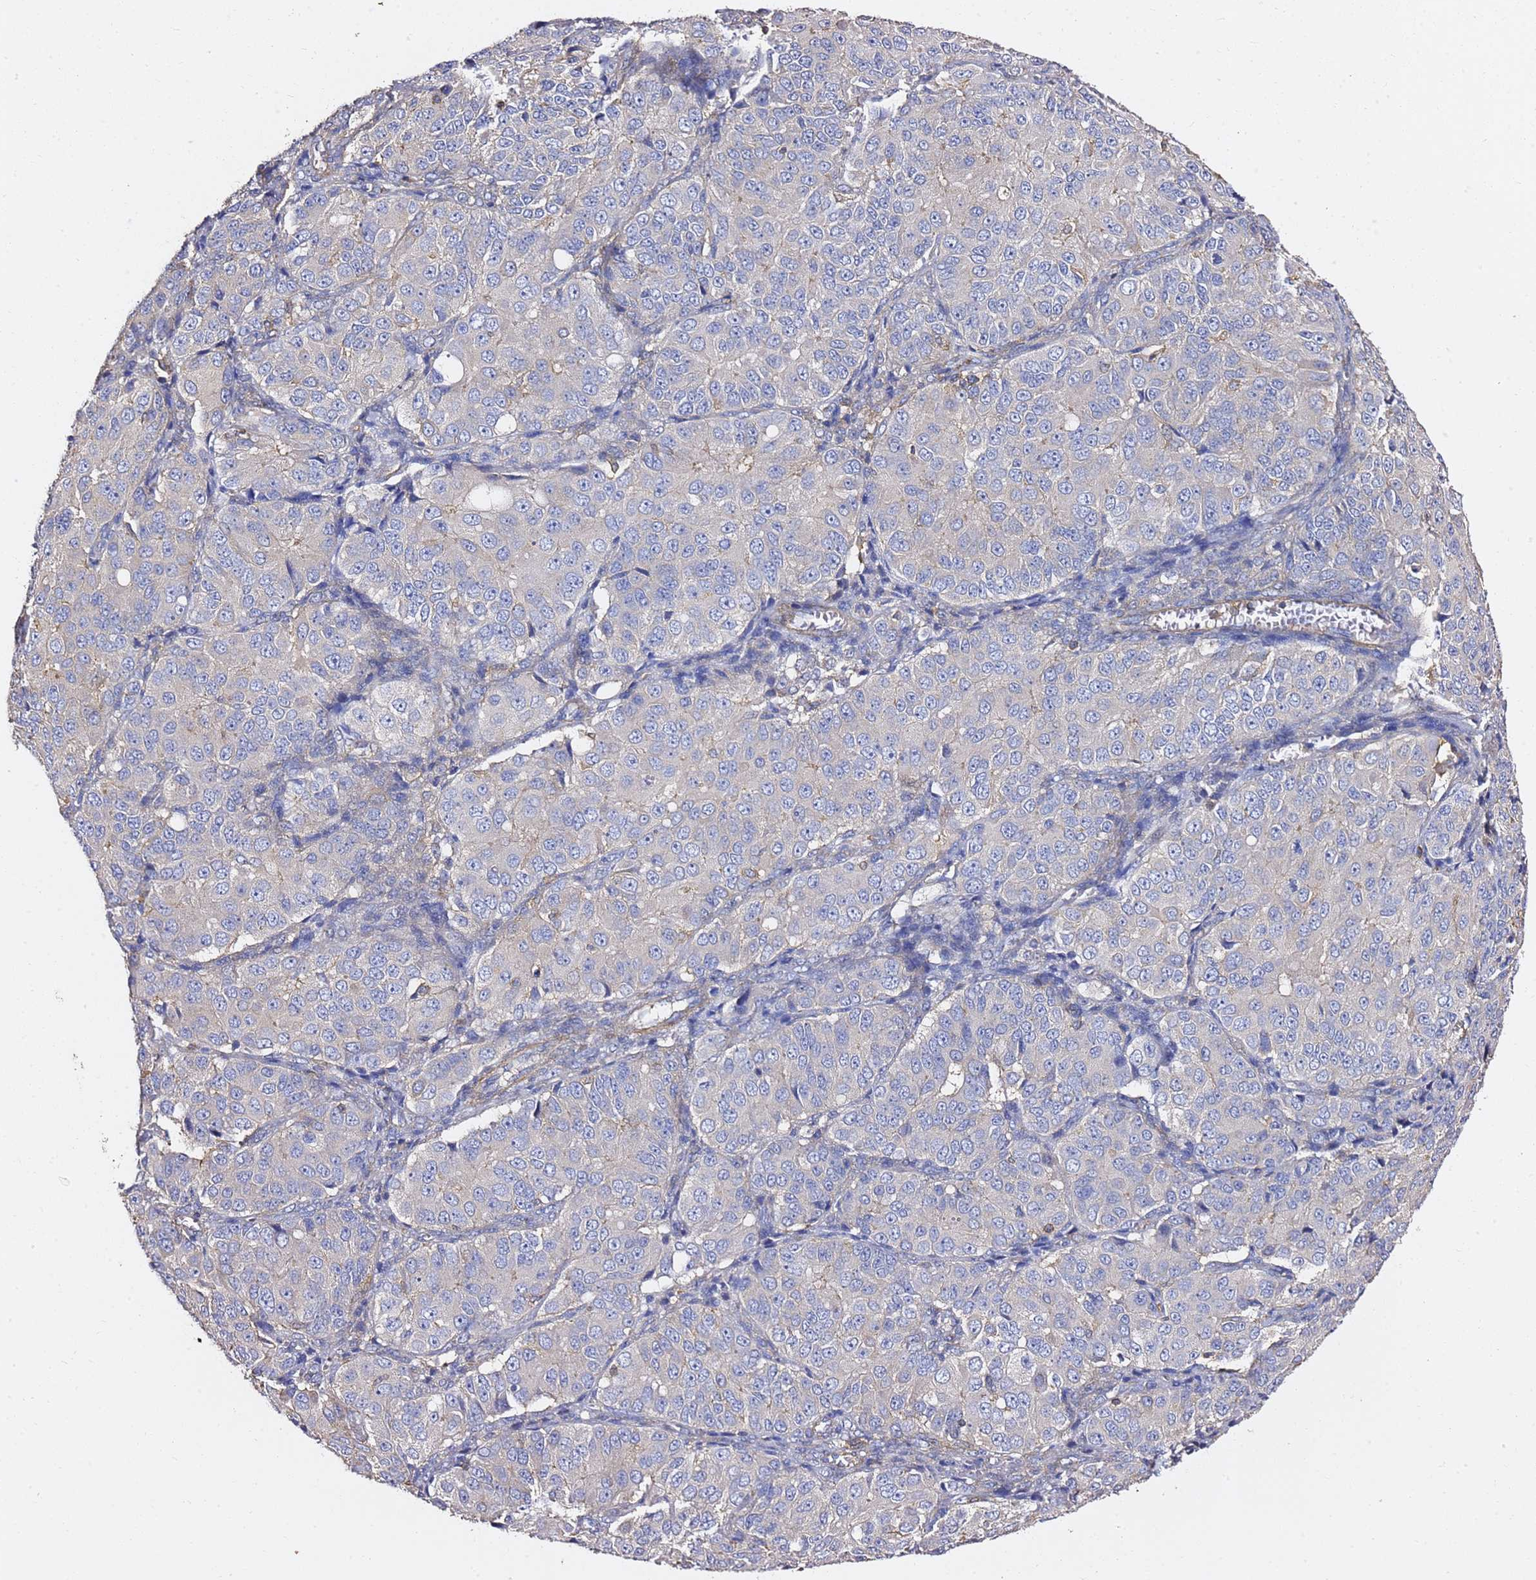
{"staining": {"intensity": "negative", "quantity": "none", "location": "none"}, "tissue": "ovarian cancer", "cell_type": "Tumor cells", "image_type": "cancer", "snomed": [{"axis": "morphology", "description": "Carcinoma, endometroid"}, {"axis": "topography", "description": "Ovary"}], "caption": "This is a micrograph of immunohistochemistry (IHC) staining of endometroid carcinoma (ovarian), which shows no positivity in tumor cells.", "gene": "ZFP36L2", "patient": {"sex": "female", "age": 51}}